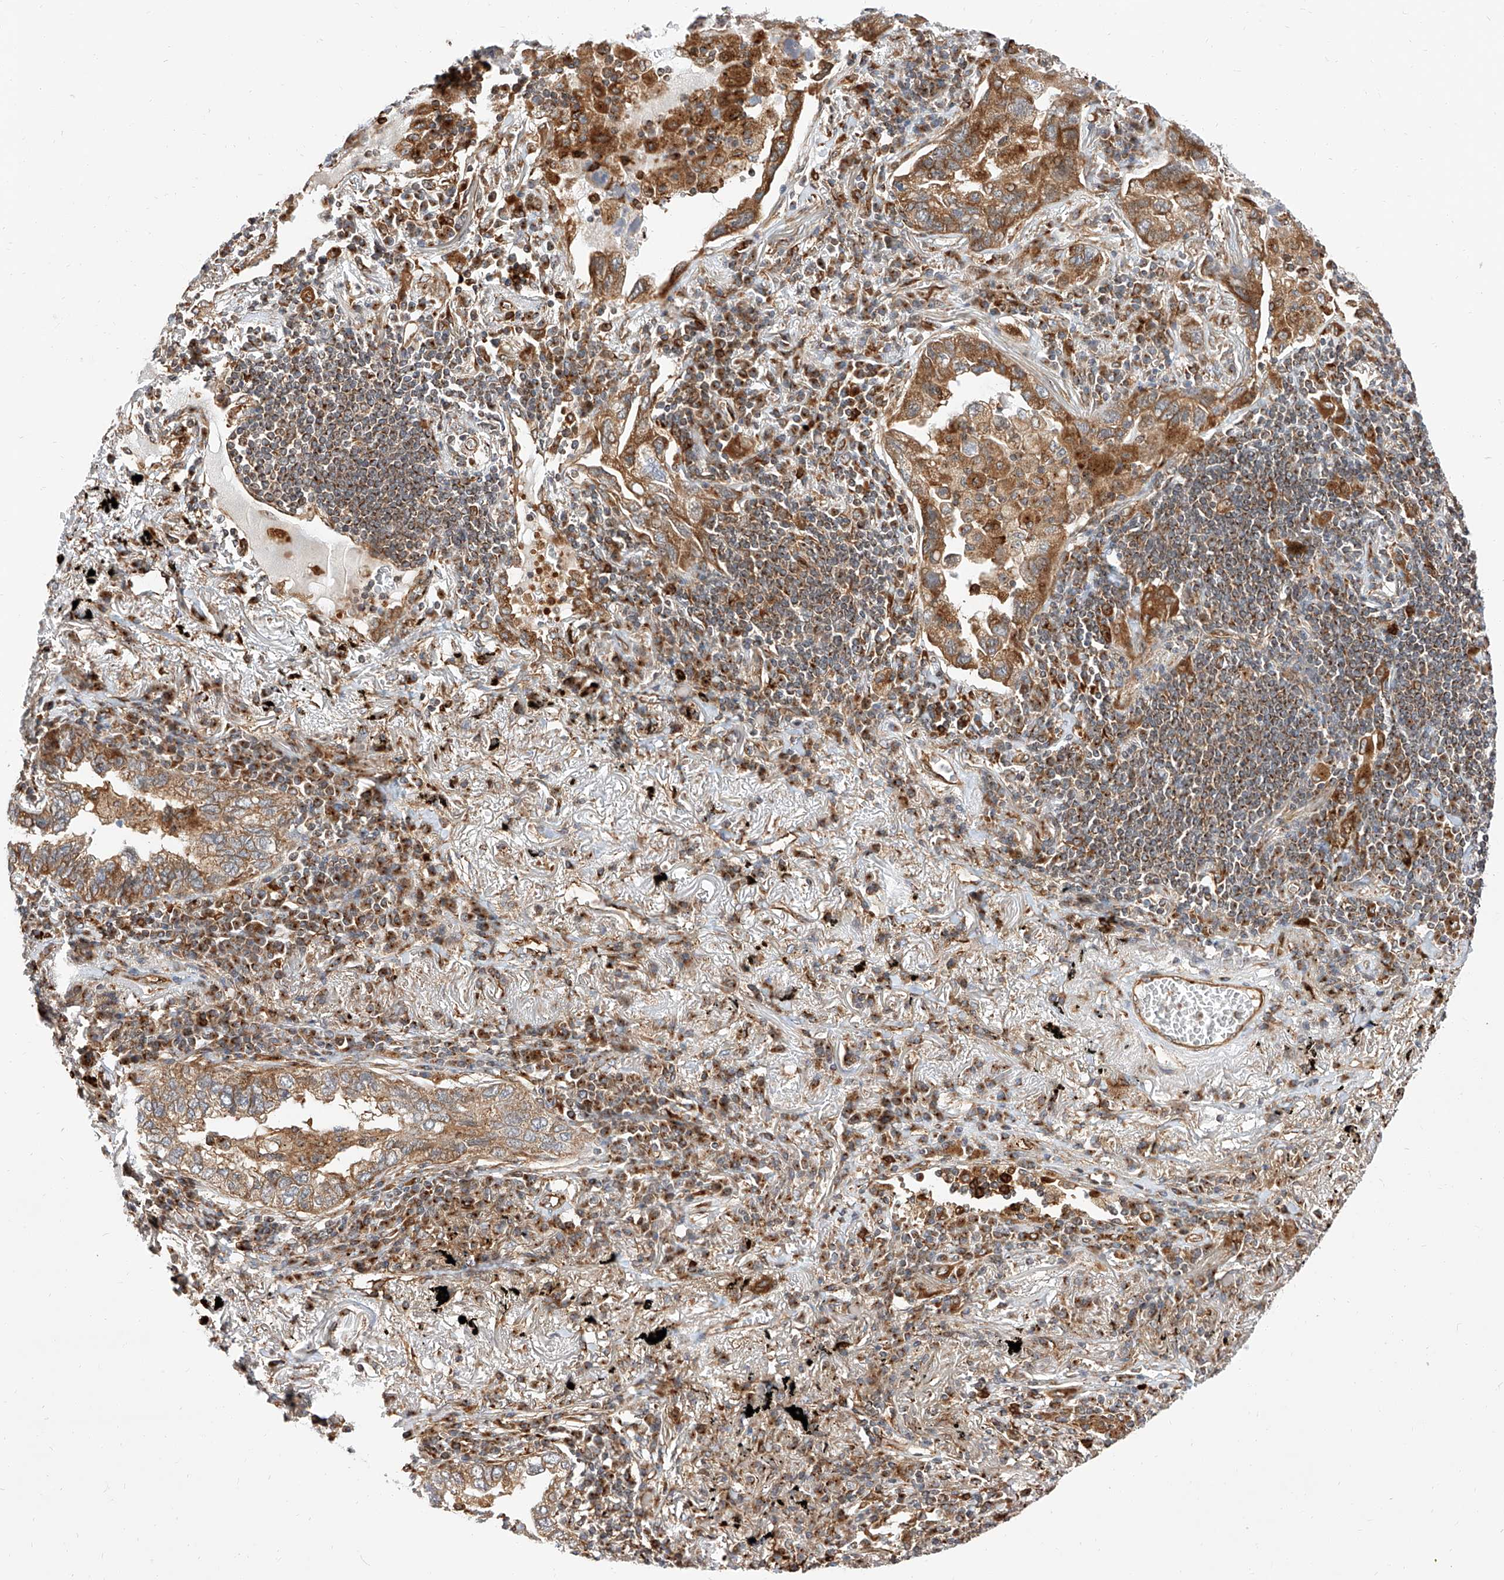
{"staining": {"intensity": "moderate", "quantity": ">75%", "location": "cytoplasmic/membranous"}, "tissue": "lung cancer", "cell_type": "Tumor cells", "image_type": "cancer", "snomed": [{"axis": "morphology", "description": "Adenocarcinoma, NOS"}, {"axis": "topography", "description": "Lung"}], "caption": "Human adenocarcinoma (lung) stained with a brown dye displays moderate cytoplasmic/membranous positive staining in approximately >75% of tumor cells.", "gene": "ISCA2", "patient": {"sex": "male", "age": 65}}